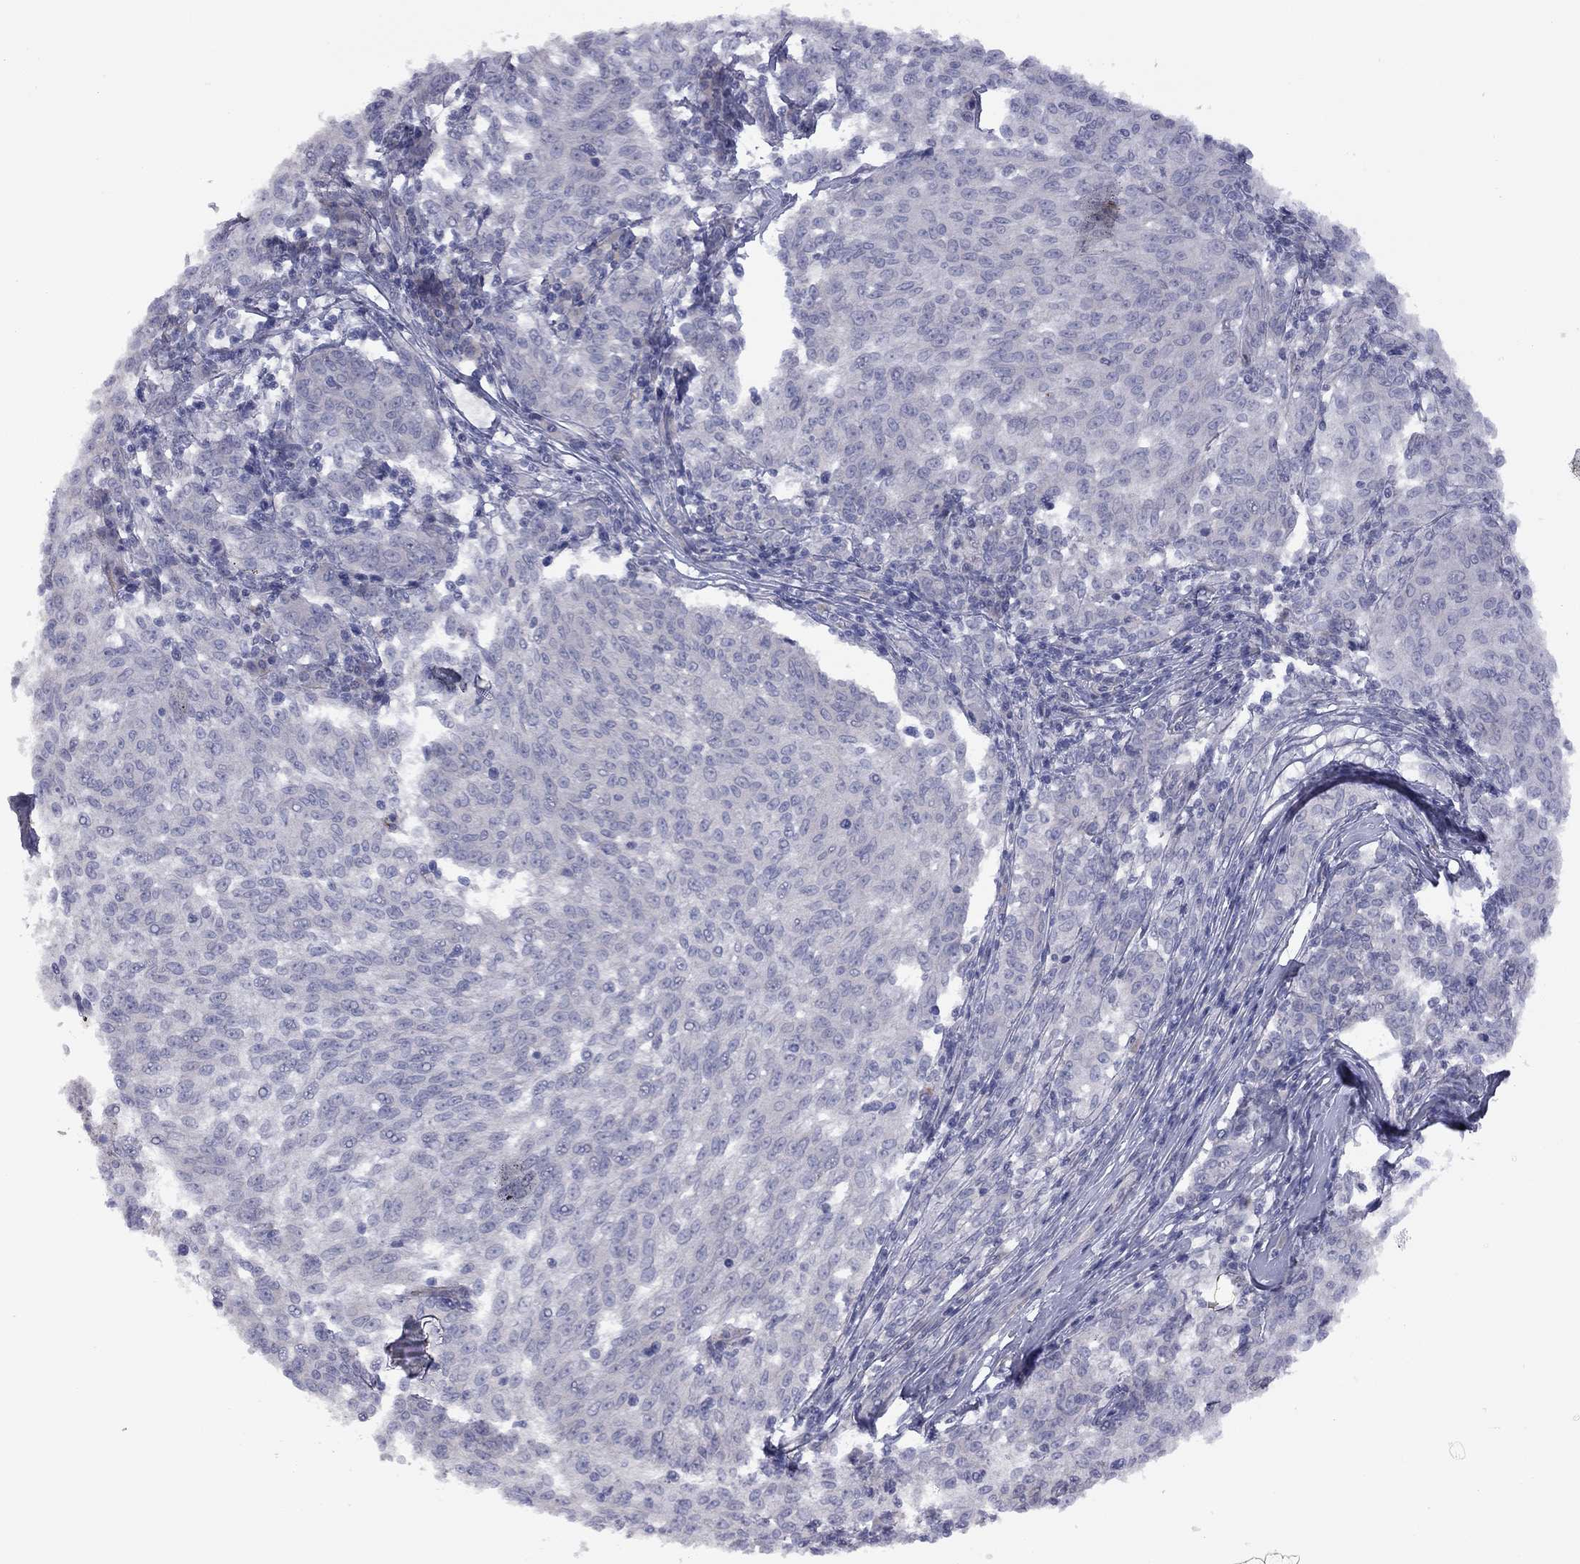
{"staining": {"intensity": "negative", "quantity": "none", "location": "none"}, "tissue": "melanoma", "cell_type": "Tumor cells", "image_type": "cancer", "snomed": [{"axis": "morphology", "description": "Malignant melanoma, NOS"}, {"axis": "topography", "description": "Skin"}], "caption": "This is an immunohistochemistry image of human melanoma. There is no positivity in tumor cells.", "gene": "EXOC3L2", "patient": {"sex": "female", "age": 72}}